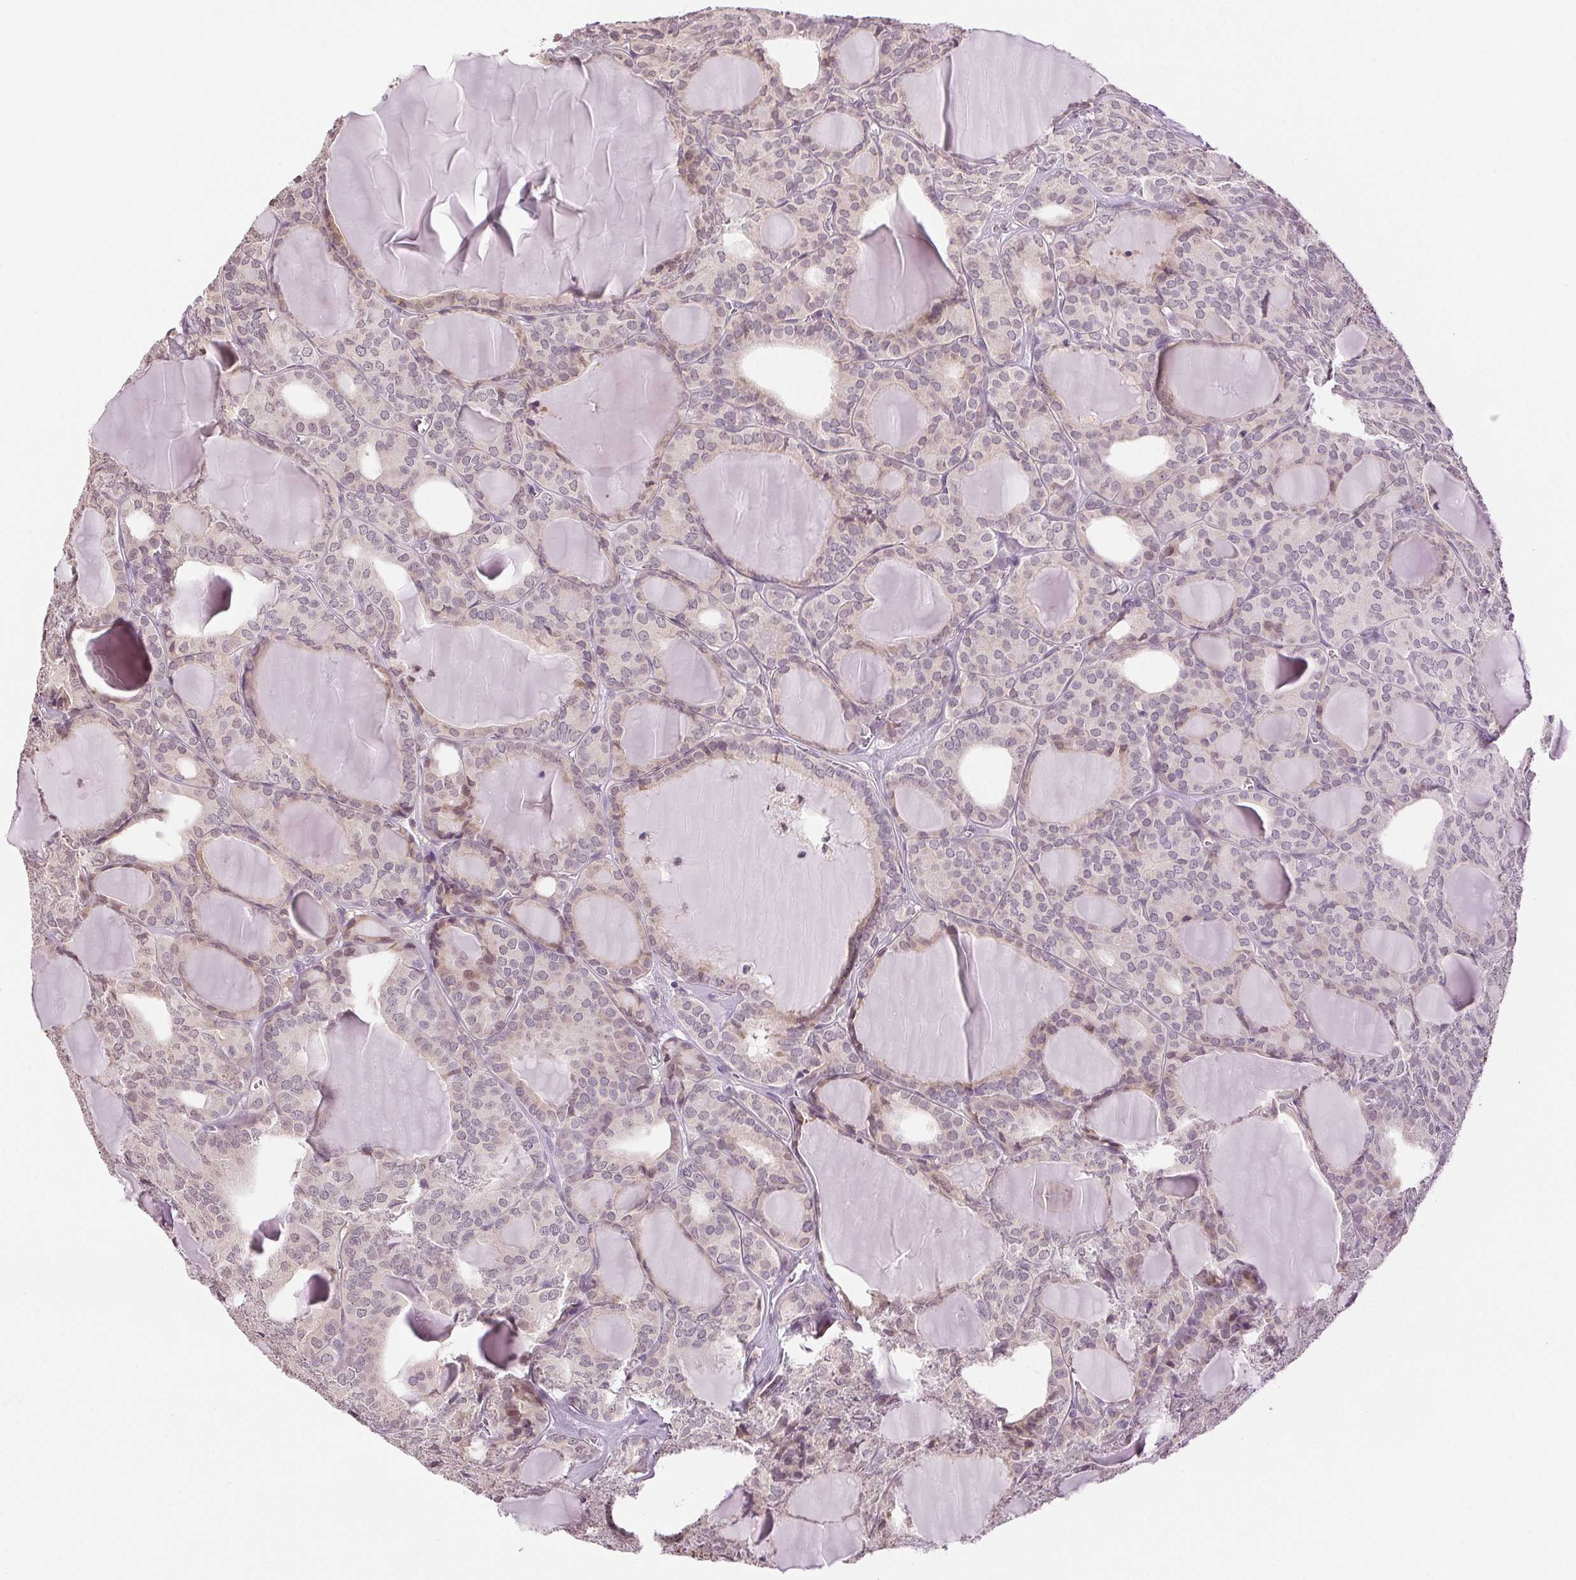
{"staining": {"intensity": "weak", "quantity": "<25%", "location": "nuclear"}, "tissue": "thyroid cancer", "cell_type": "Tumor cells", "image_type": "cancer", "snomed": [{"axis": "morphology", "description": "Follicular adenoma carcinoma, NOS"}, {"axis": "topography", "description": "Thyroid gland"}], "caption": "The immunohistochemistry (IHC) micrograph has no significant staining in tumor cells of follicular adenoma carcinoma (thyroid) tissue.", "gene": "TNNT3", "patient": {"sex": "male", "age": 74}}